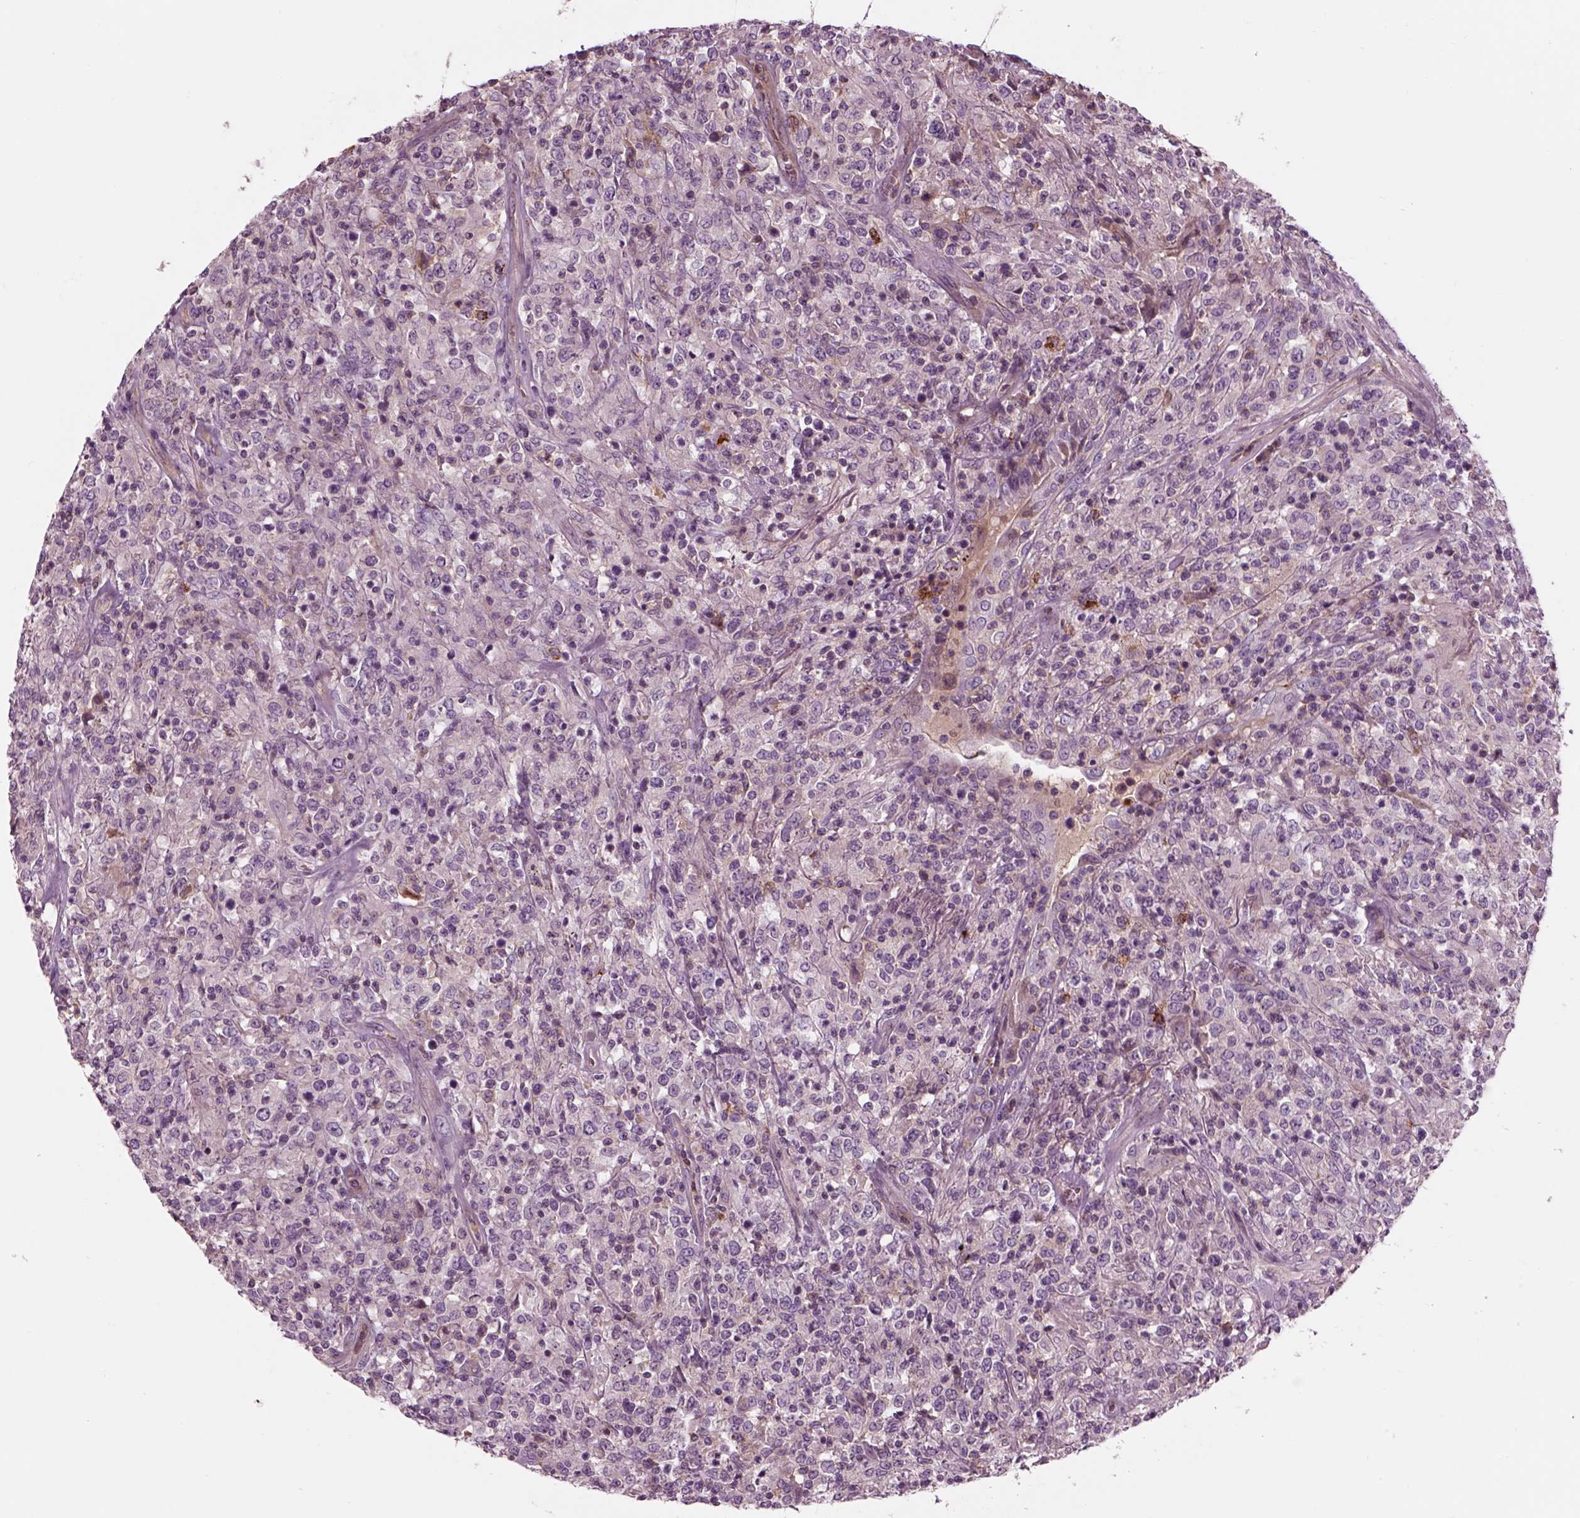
{"staining": {"intensity": "weak", "quantity": "<25%", "location": "cytoplasmic/membranous"}, "tissue": "lymphoma", "cell_type": "Tumor cells", "image_type": "cancer", "snomed": [{"axis": "morphology", "description": "Malignant lymphoma, non-Hodgkin's type, High grade"}, {"axis": "topography", "description": "Lung"}], "caption": "A high-resolution micrograph shows IHC staining of lymphoma, which demonstrates no significant positivity in tumor cells. (DAB (3,3'-diaminobenzidine) immunohistochemistry (IHC) visualized using brightfield microscopy, high magnification).", "gene": "SLC2A3", "patient": {"sex": "male", "age": 79}}